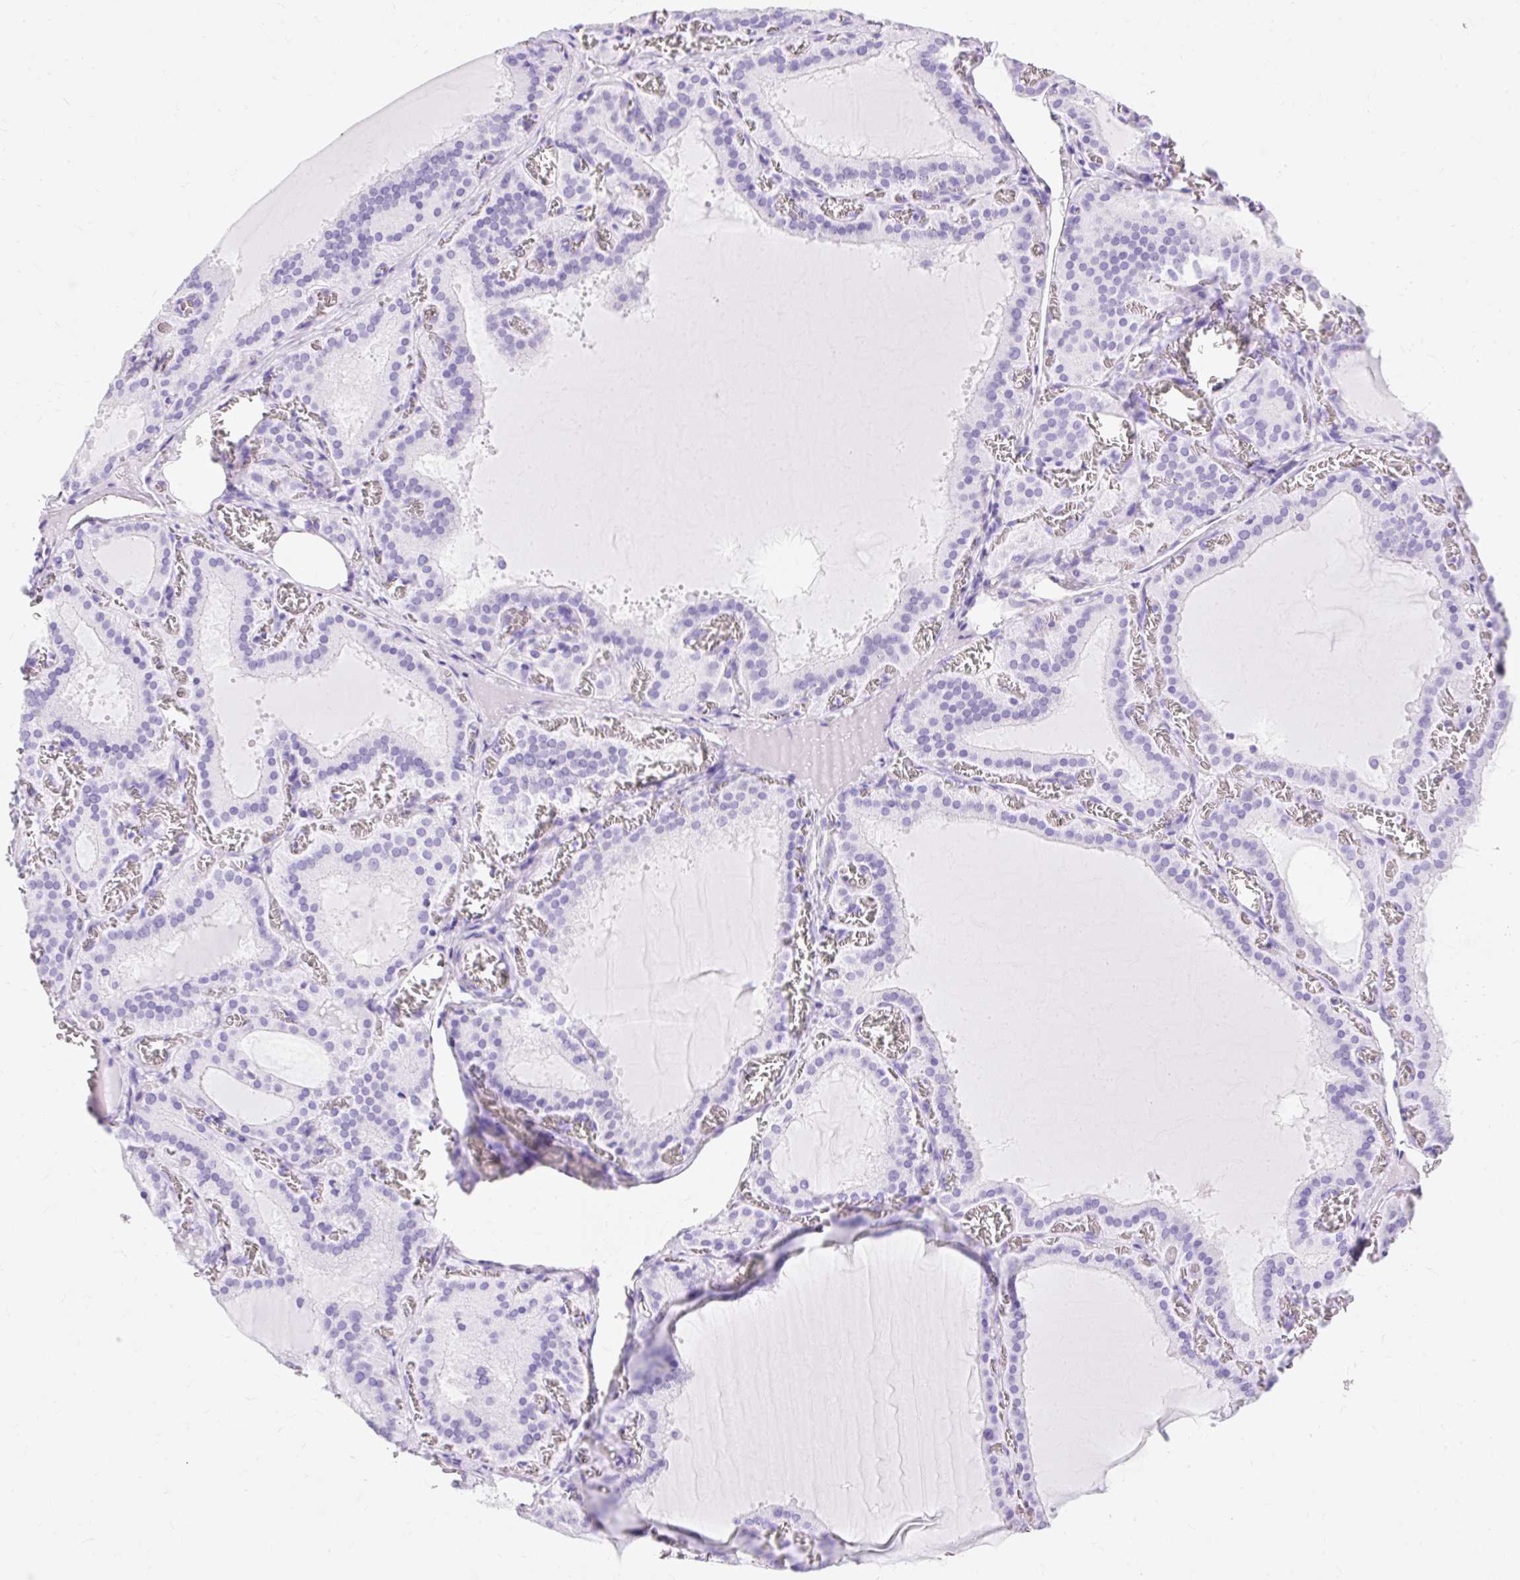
{"staining": {"intensity": "negative", "quantity": "none", "location": "none"}, "tissue": "thyroid gland", "cell_type": "Glandular cells", "image_type": "normal", "snomed": [{"axis": "morphology", "description": "Normal tissue, NOS"}, {"axis": "topography", "description": "Thyroid gland"}], "caption": "Immunohistochemistry (IHC) of benign thyroid gland reveals no staining in glandular cells.", "gene": "MBP", "patient": {"sex": "female", "age": 30}}